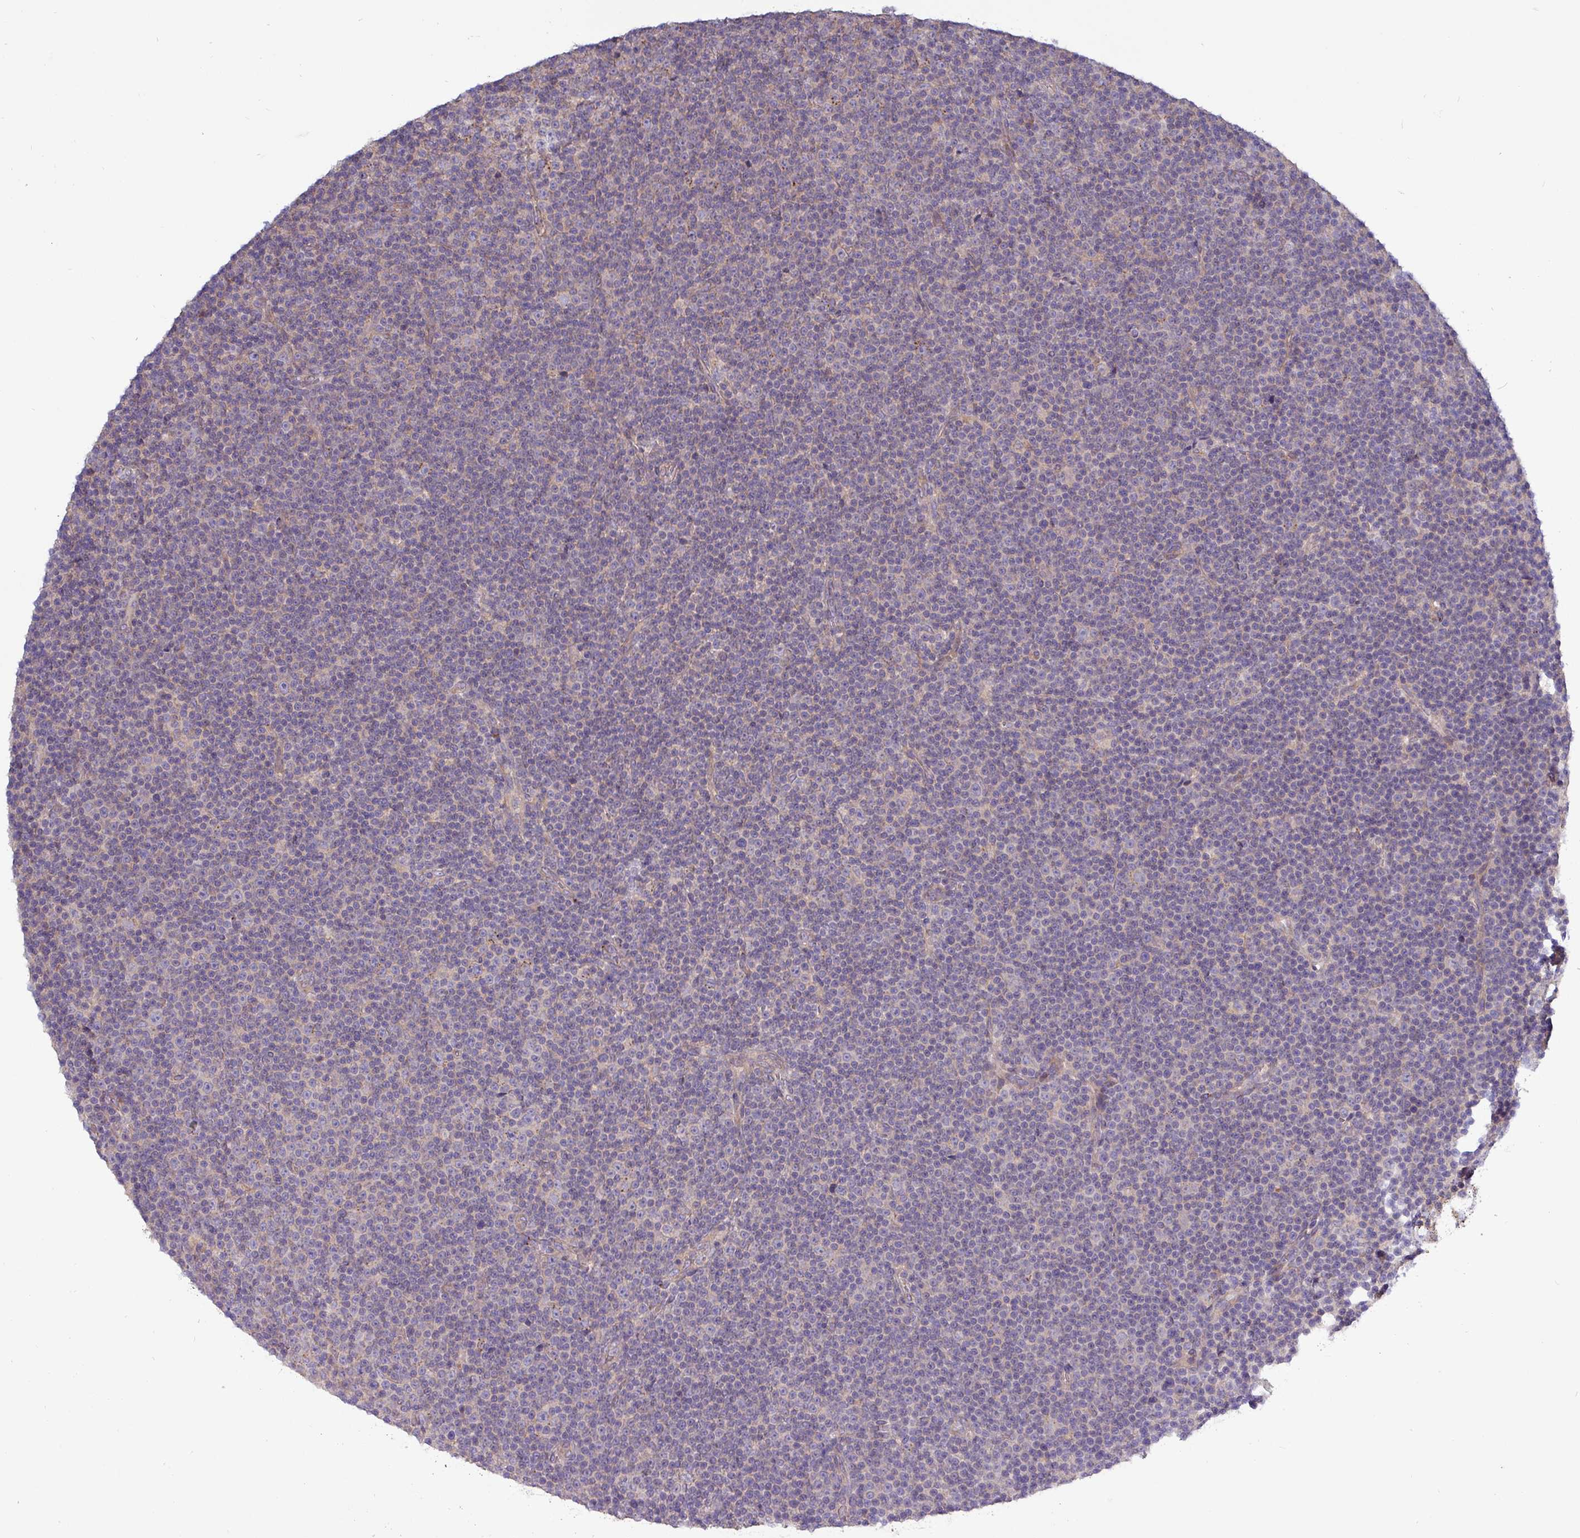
{"staining": {"intensity": "negative", "quantity": "none", "location": "none"}, "tissue": "lymphoma", "cell_type": "Tumor cells", "image_type": "cancer", "snomed": [{"axis": "morphology", "description": "Malignant lymphoma, non-Hodgkin's type, Low grade"}, {"axis": "topography", "description": "Lymph node"}], "caption": "A micrograph of human lymphoma is negative for staining in tumor cells.", "gene": "PLIN2", "patient": {"sex": "female", "age": 67}}